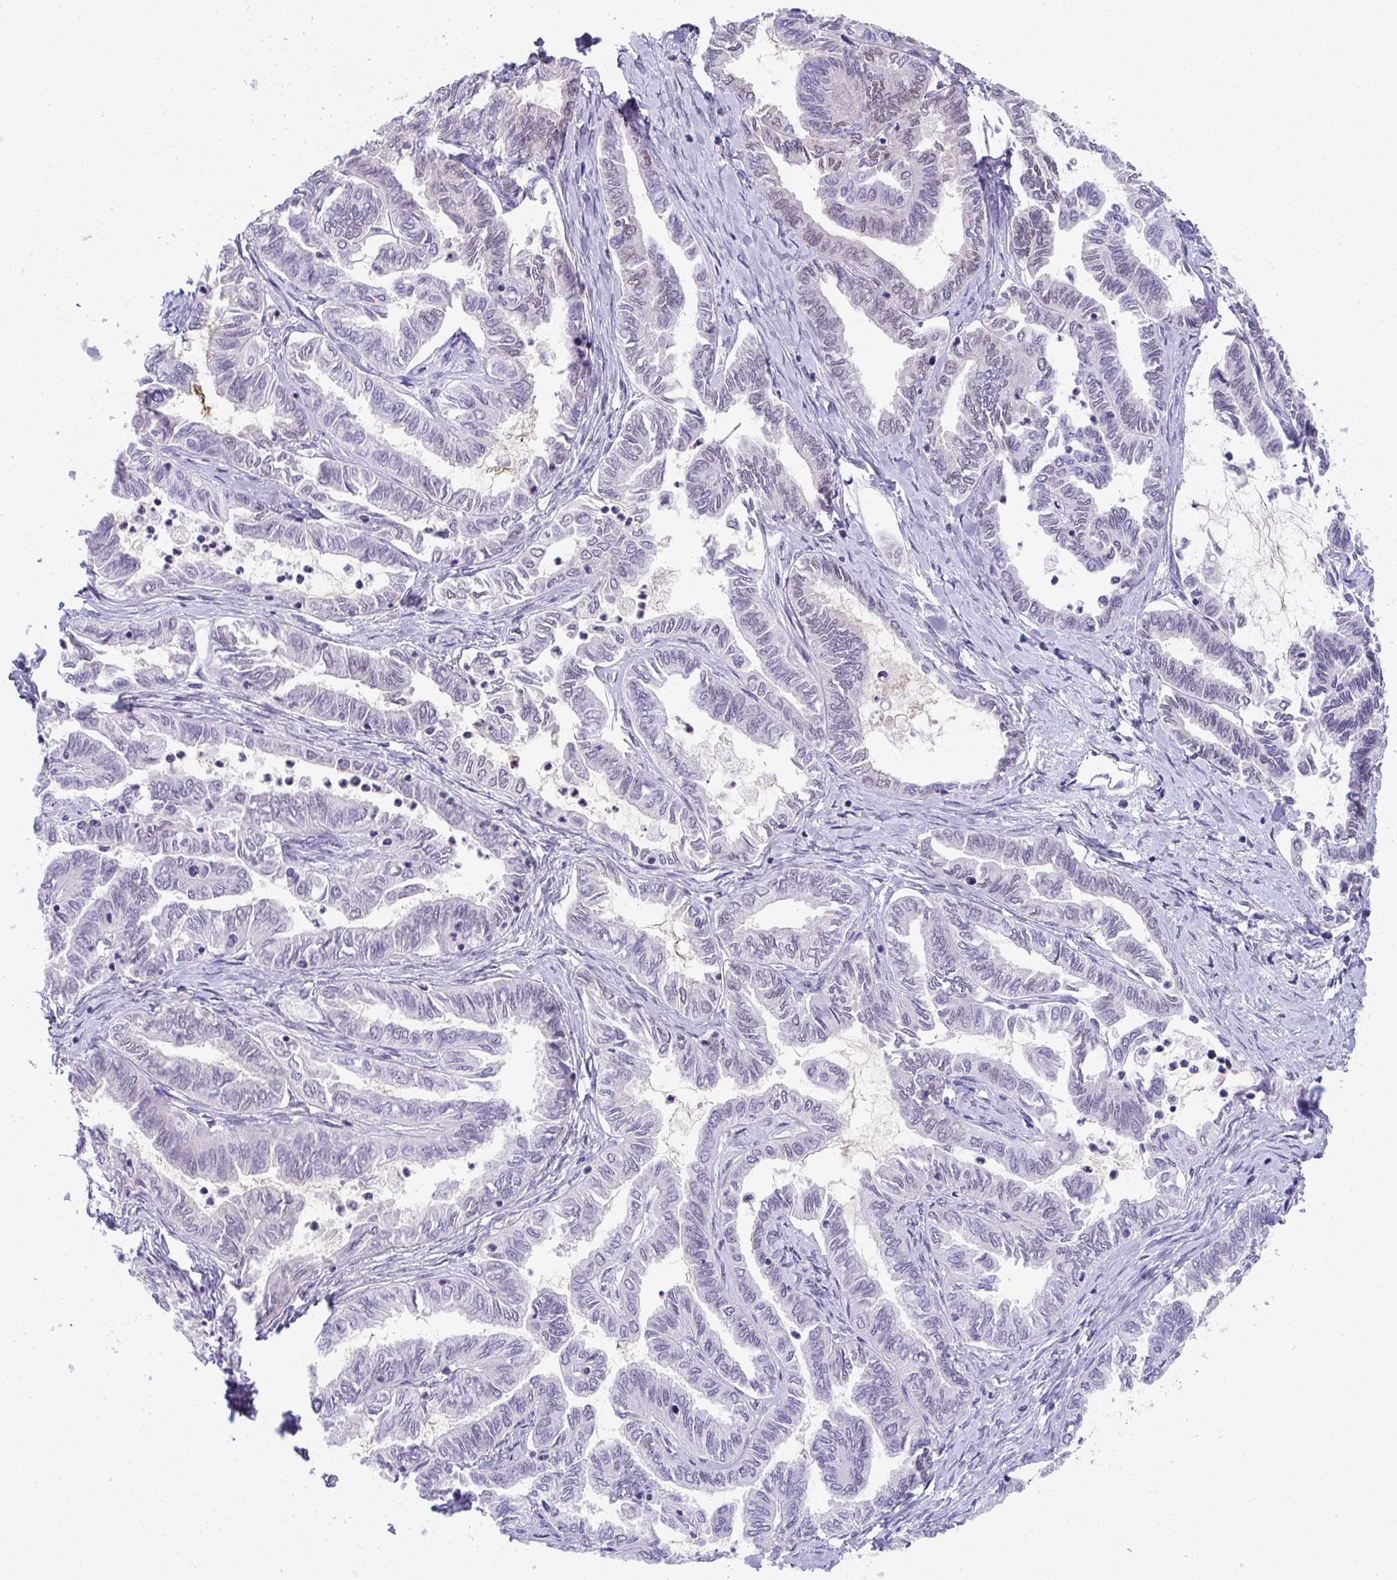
{"staining": {"intensity": "negative", "quantity": "none", "location": "none"}, "tissue": "ovarian cancer", "cell_type": "Tumor cells", "image_type": "cancer", "snomed": [{"axis": "morphology", "description": "Carcinoma, endometroid"}, {"axis": "topography", "description": "Ovary"}], "caption": "Endometroid carcinoma (ovarian) stained for a protein using IHC reveals no expression tumor cells.", "gene": "ZSWIM3", "patient": {"sex": "female", "age": 70}}